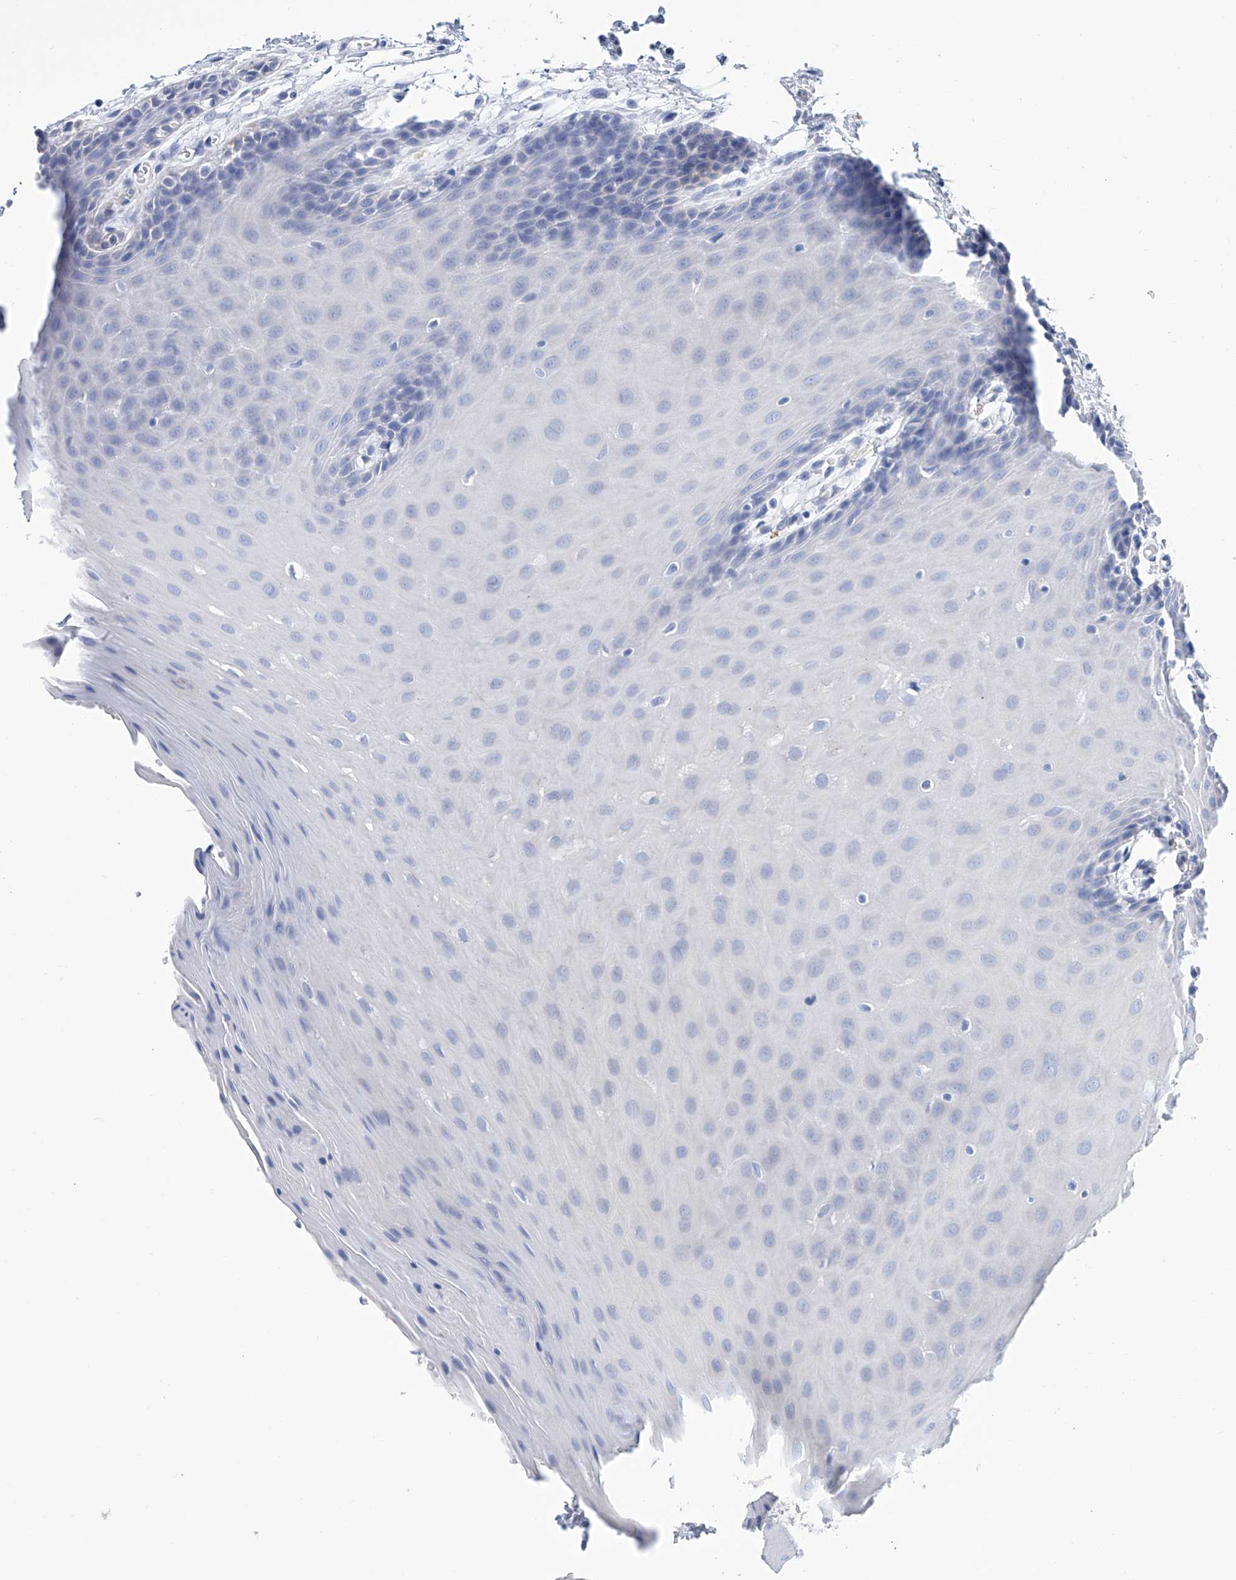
{"staining": {"intensity": "negative", "quantity": "none", "location": "none"}, "tissue": "oral mucosa", "cell_type": "Squamous epithelial cells", "image_type": "normal", "snomed": [{"axis": "morphology", "description": "Normal tissue, NOS"}, {"axis": "morphology", "description": "Squamous cell carcinoma, NOS"}, {"axis": "topography", "description": "Skeletal muscle"}, {"axis": "topography", "description": "Oral tissue"}, {"axis": "topography", "description": "Salivary gland"}, {"axis": "topography", "description": "Head-Neck"}], "caption": "This is a image of immunohistochemistry (IHC) staining of normal oral mucosa, which shows no expression in squamous epithelial cells.", "gene": "SMS", "patient": {"sex": "male", "age": 54}}